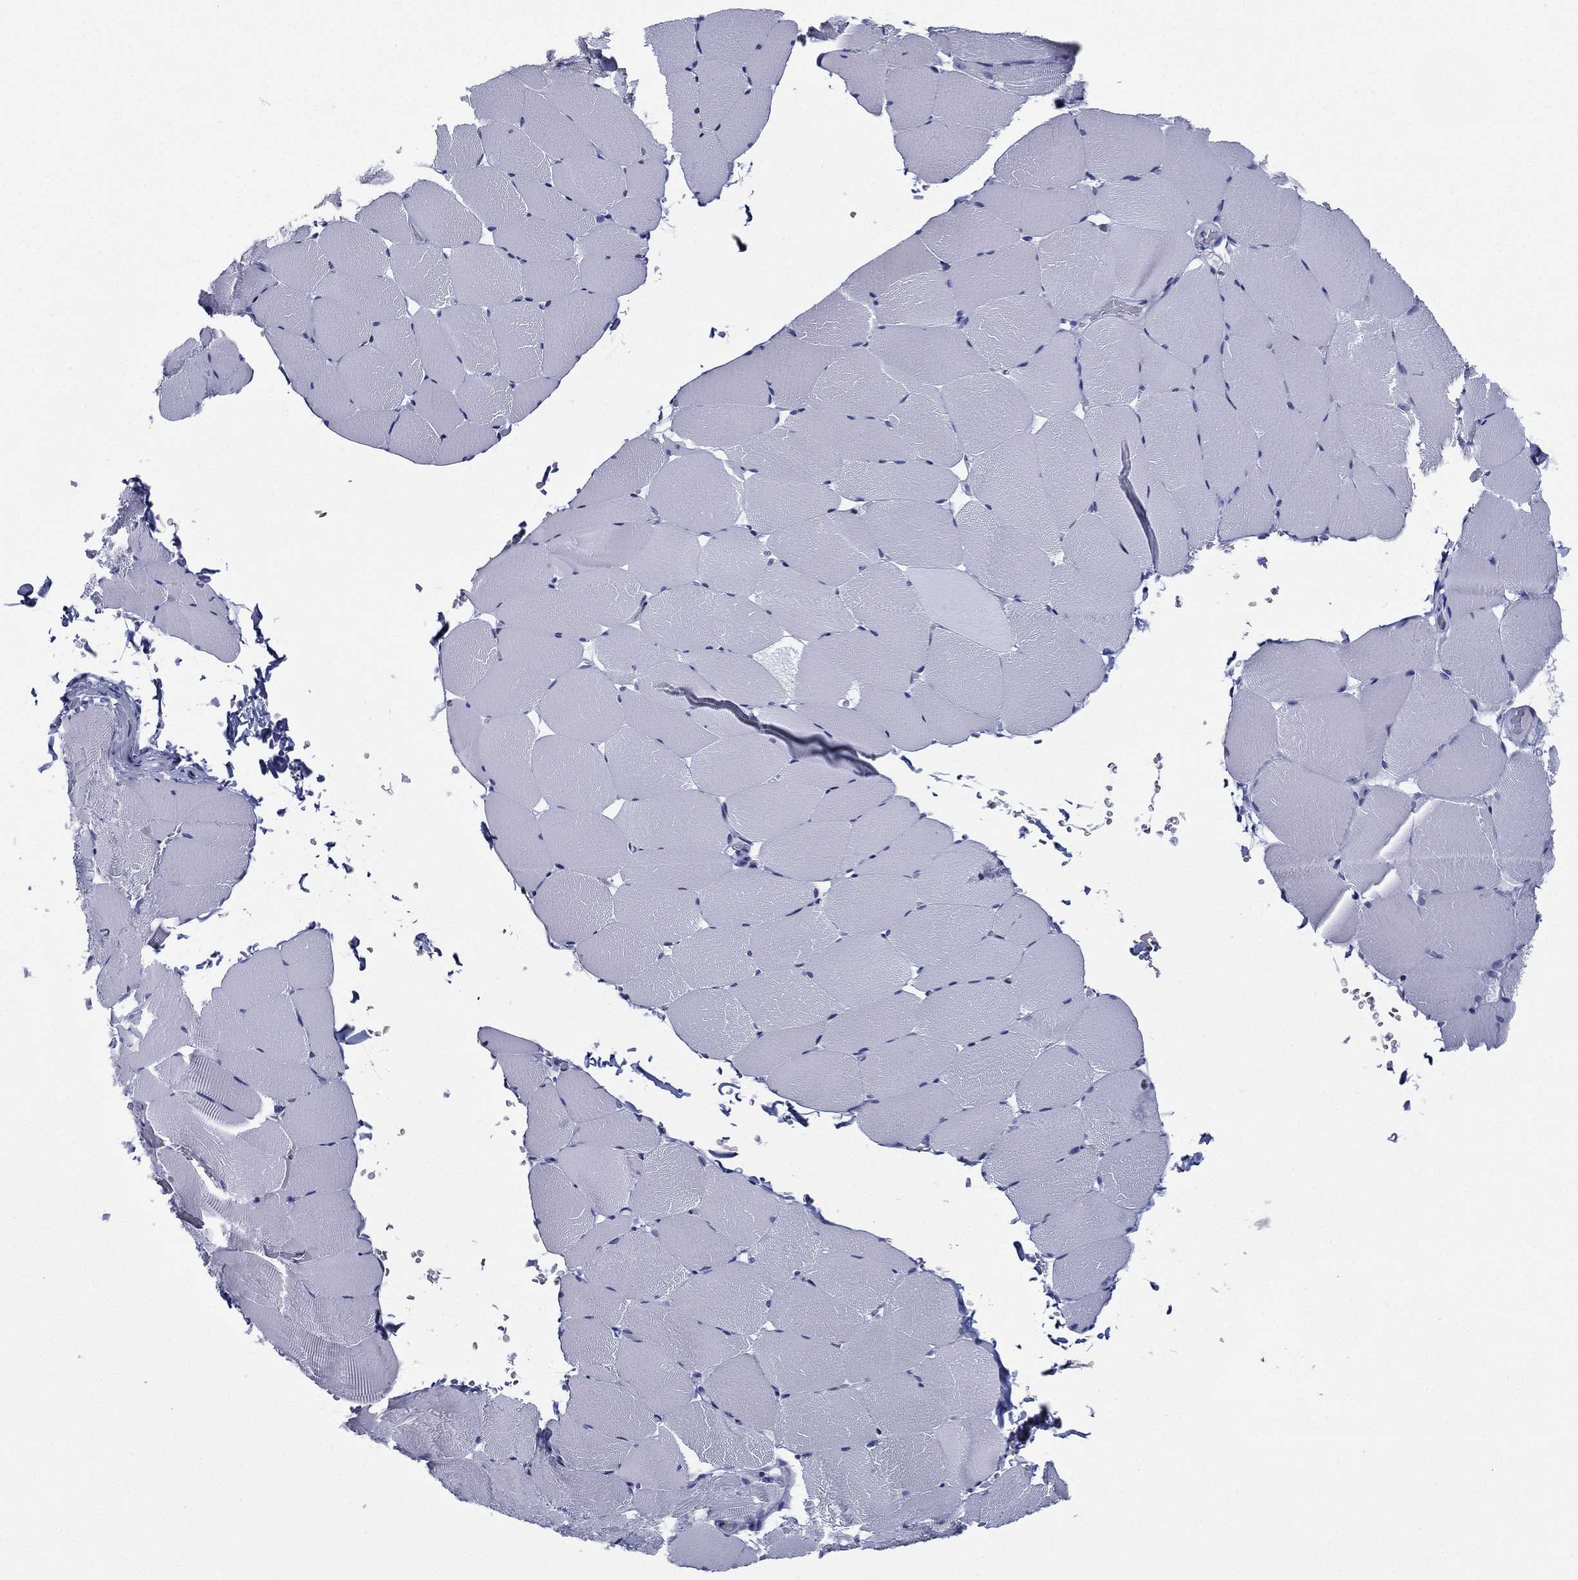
{"staining": {"intensity": "negative", "quantity": "none", "location": "none"}, "tissue": "skeletal muscle", "cell_type": "Myocytes", "image_type": "normal", "snomed": [{"axis": "morphology", "description": "Normal tissue, NOS"}, {"axis": "topography", "description": "Skeletal muscle"}], "caption": "Immunohistochemistry (IHC) image of unremarkable skeletal muscle stained for a protein (brown), which reveals no positivity in myocytes.", "gene": "RSPH4A", "patient": {"sex": "female", "age": 37}}